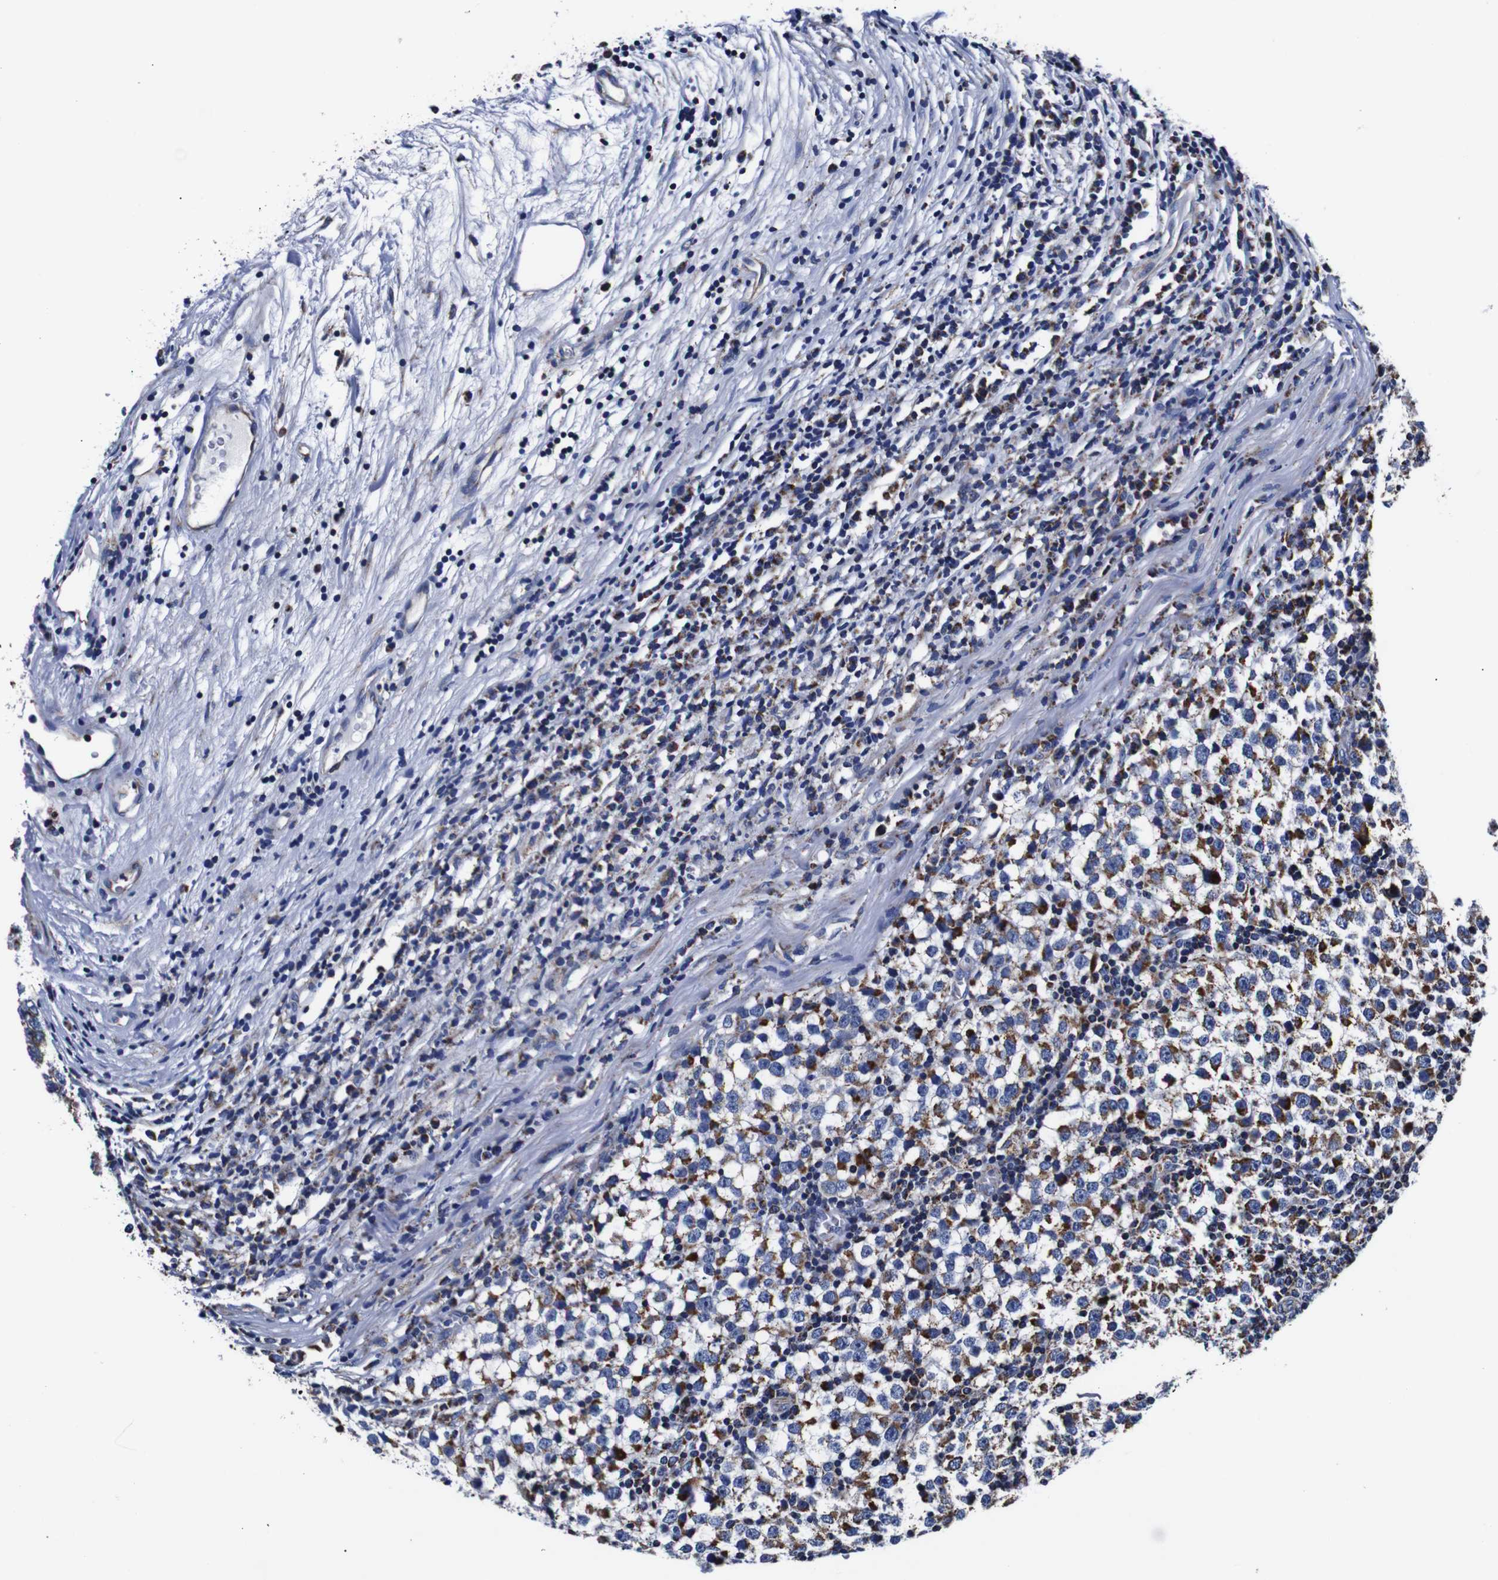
{"staining": {"intensity": "moderate", "quantity": ">75%", "location": "cytoplasmic/membranous"}, "tissue": "testis cancer", "cell_type": "Tumor cells", "image_type": "cancer", "snomed": [{"axis": "morphology", "description": "Seminoma, NOS"}, {"axis": "topography", "description": "Testis"}], "caption": "IHC micrograph of neoplastic tissue: human seminoma (testis) stained using immunohistochemistry (IHC) shows medium levels of moderate protein expression localized specifically in the cytoplasmic/membranous of tumor cells, appearing as a cytoplasmic/membranous brown color.", "gene": "FKBP9", "patient": {"sex": "male", "age": 65}}